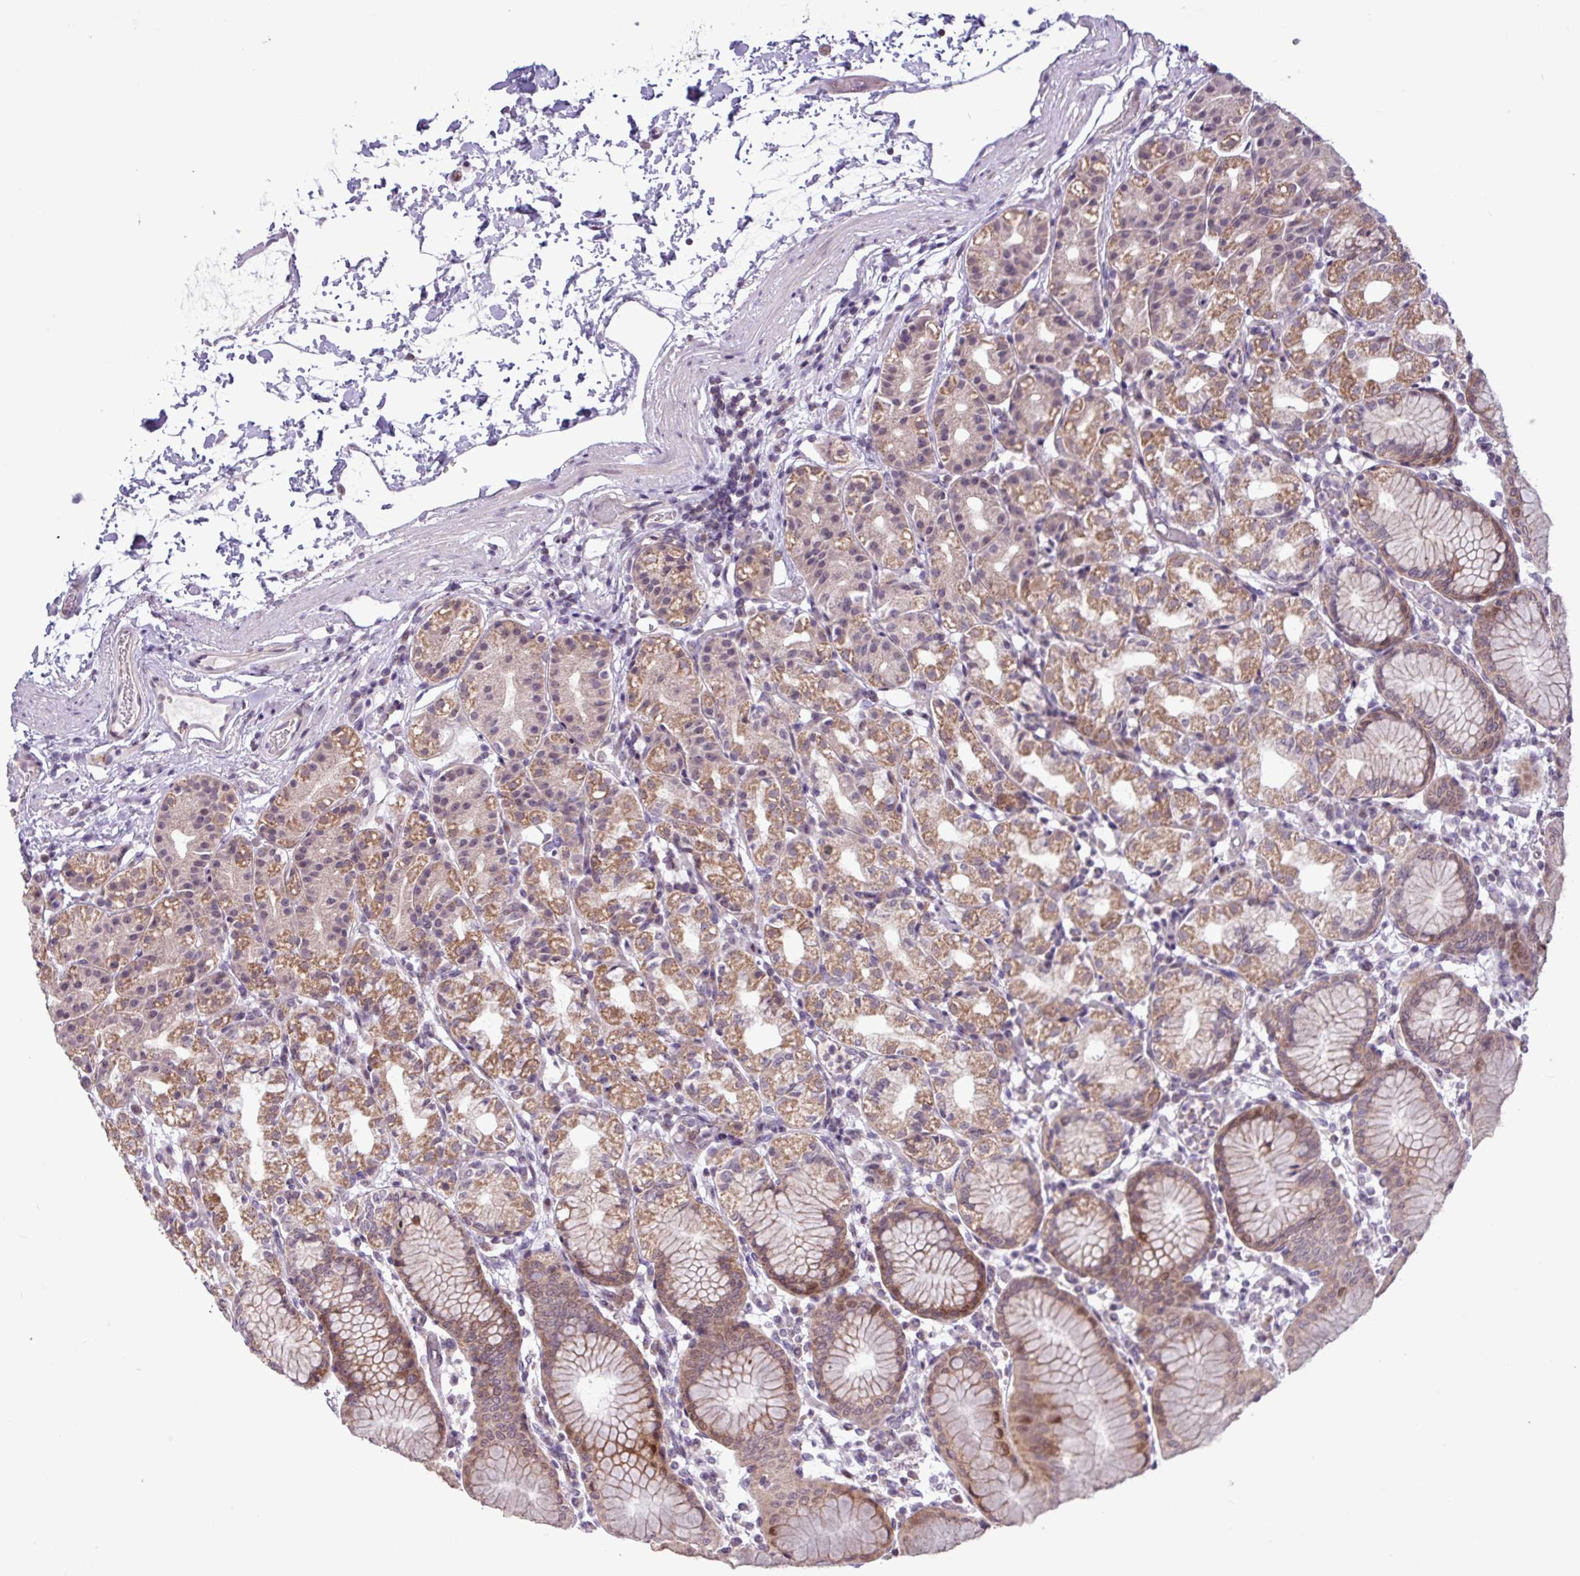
{"staining": {"intensity": "moderate", "quantity": ">75%", "location": "cytoplasmic/membranous,nuclear"}, "tissue": "stomach", "cell_type": "Glandular cells", "image_type": "normal", "snomed": [{"axis": "morphology", "description": "Normal tissue, NOS"}, {"axis": "topography", "description": "Stomach"}], "caption": "Immunohistochemistry (IHC) photomicrograph of unremarkable stomach stained for a protein (brown), which demonstrates medium levels of moderate cytoplasmic/membranous,nuclear positivity in approximately >75% of glandular cells.", "gene": "RTL3", "patient": {"sex": "female", "age": 57}}